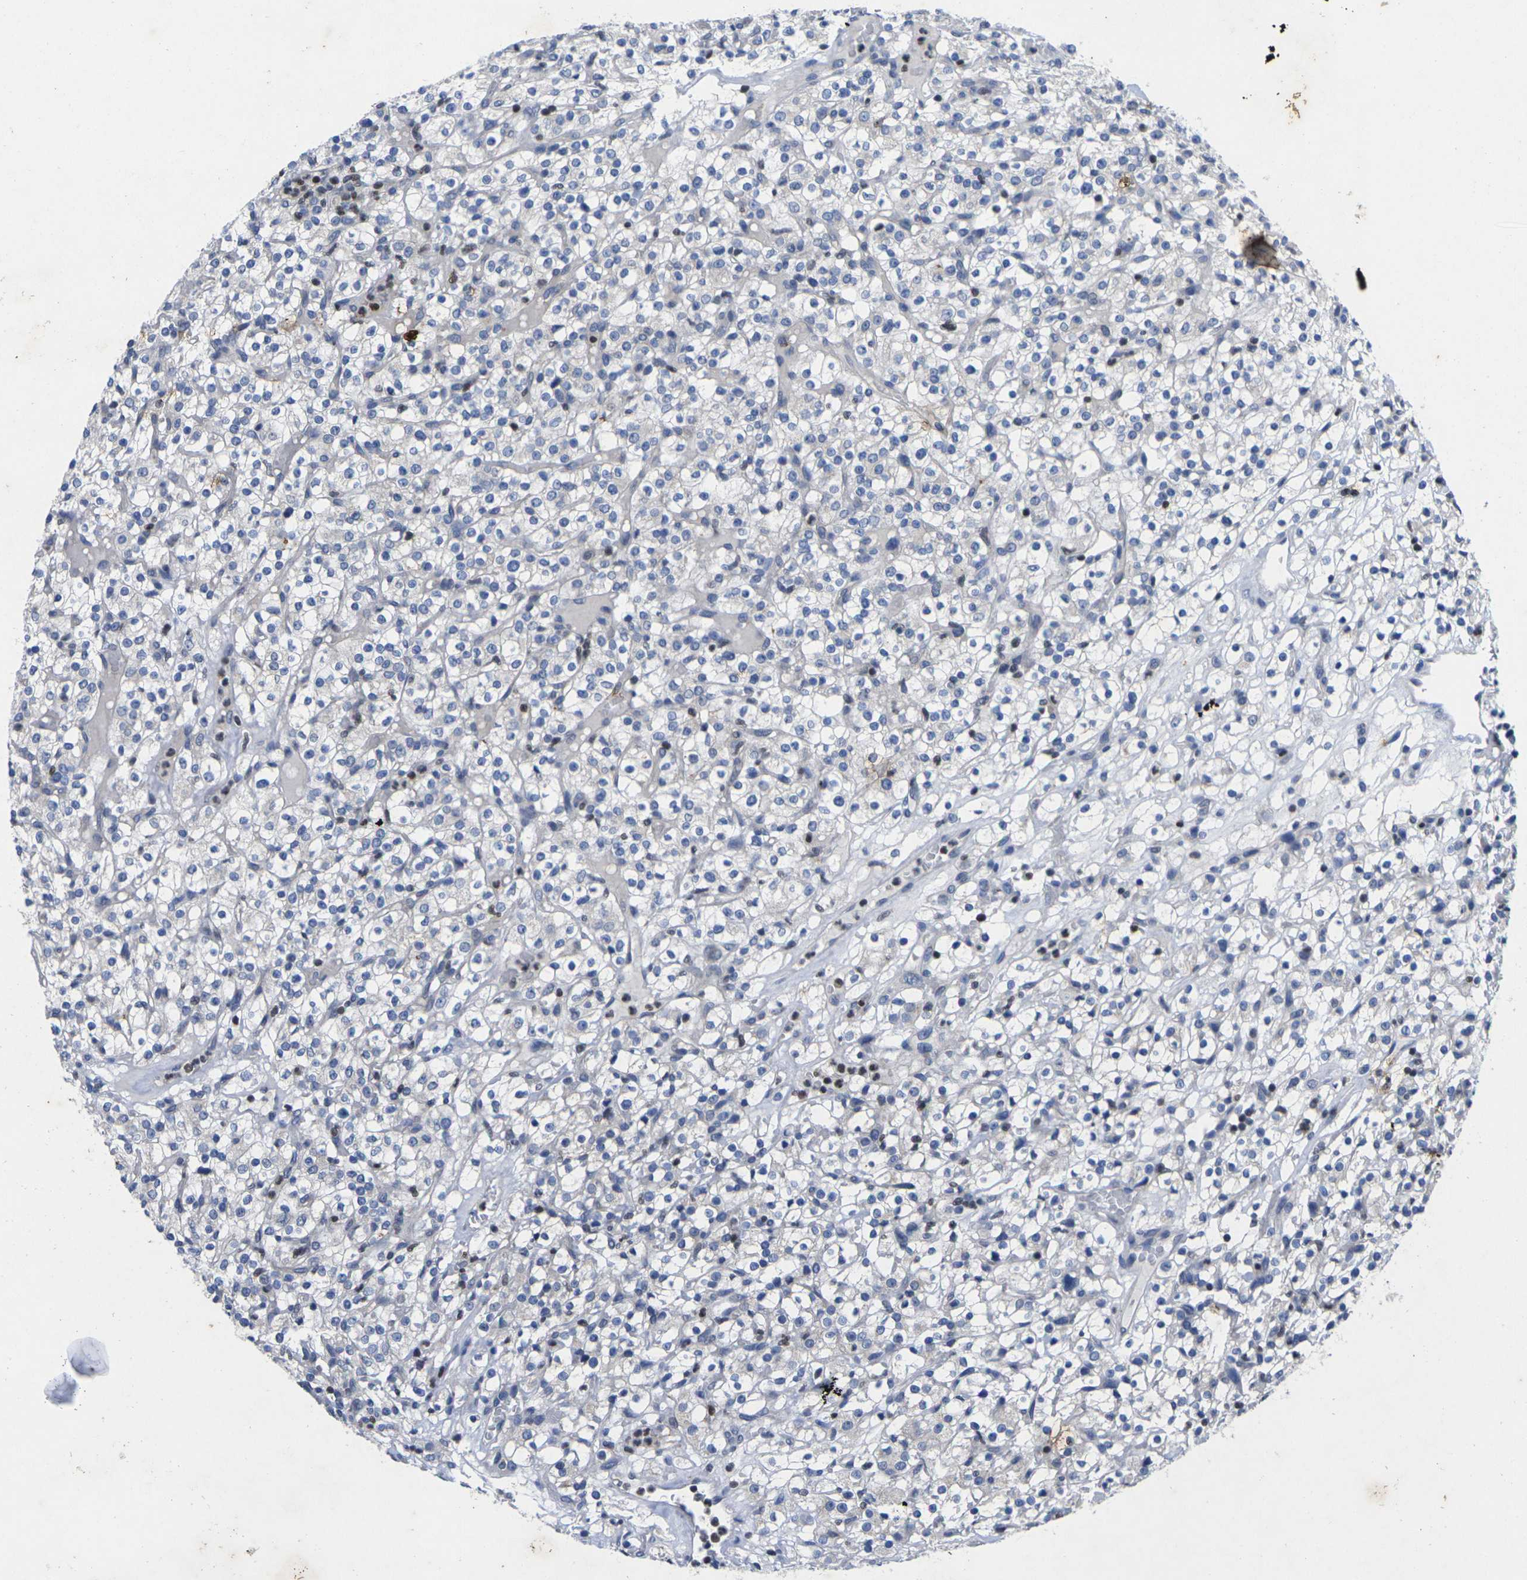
{"staining": {"intensity": "negative", "quantity": "none", "location": "none"}, "tissue": "renal cancer", "cell_type": "Tumor cells", "image_type": "cancer", "snomed": [{"axis": "morphology", "description": "Normal tissue, NOS"}, {"axis": "morphology", "description": "Adenocarcinoma, NOS"}, {"axis": "topography", "description": "Kidney"}], "caption": "A histopathology image of human renal cancer (adenocarcinoma) is negative for staining in tumor cells.", "gene": "IKZF1", "patient": {"sex": "female", "age": 72}}